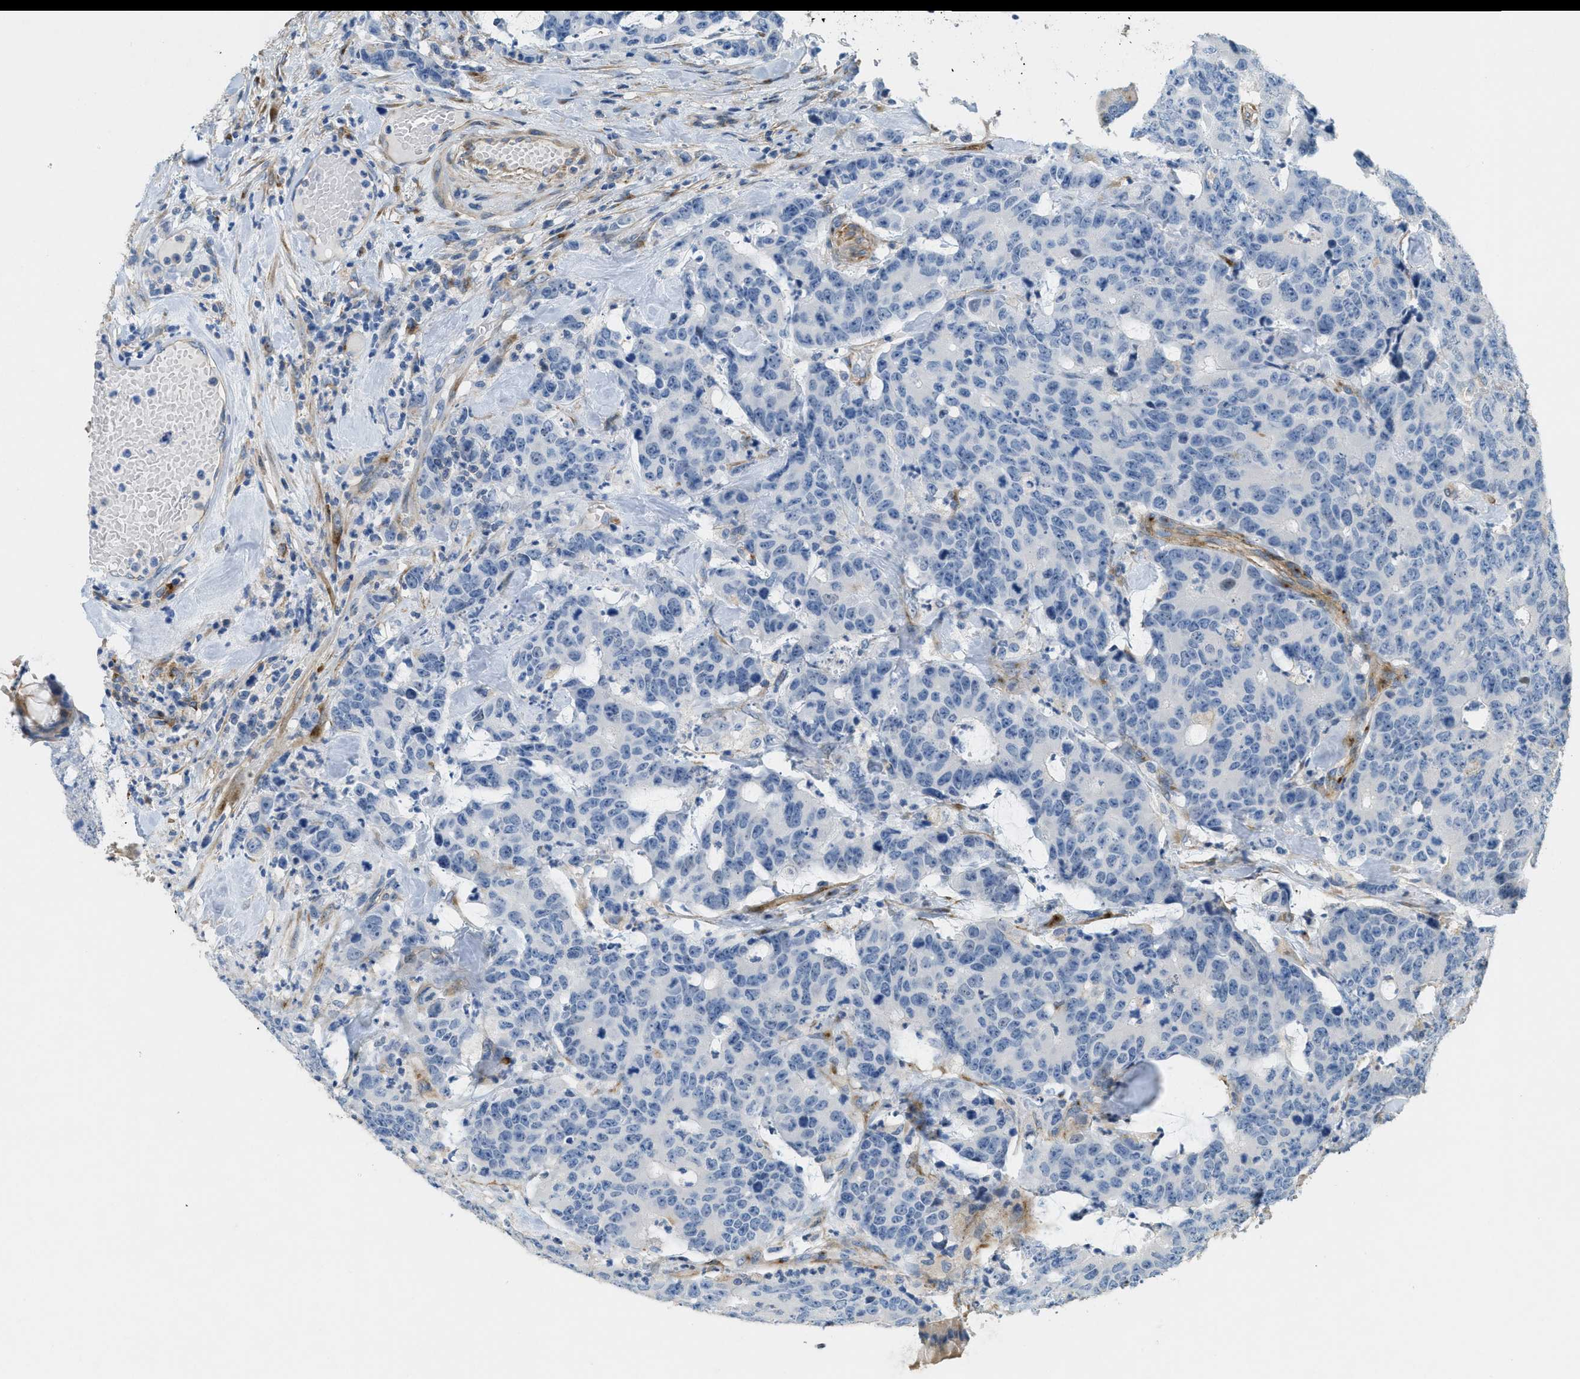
{"staining": {"intensity": "negative", "quantity": "none", "location": "none"}, "tissue": "colorectal cancer", "cell_type": "Tumor cells", "image_type": "cancer", "snomed": [{"axis": "morphology", "description": "Adenocarcinoma, NOS"}, {"axis": "topography", "description": "Colon"}], "caption": "Adenocarcinoma (colorectal) was stained to show a protein in brown. There is no significant positivity in tumor cells.", "gene": "ADCY5", "patient": {"sex": "female", "age": 86}}